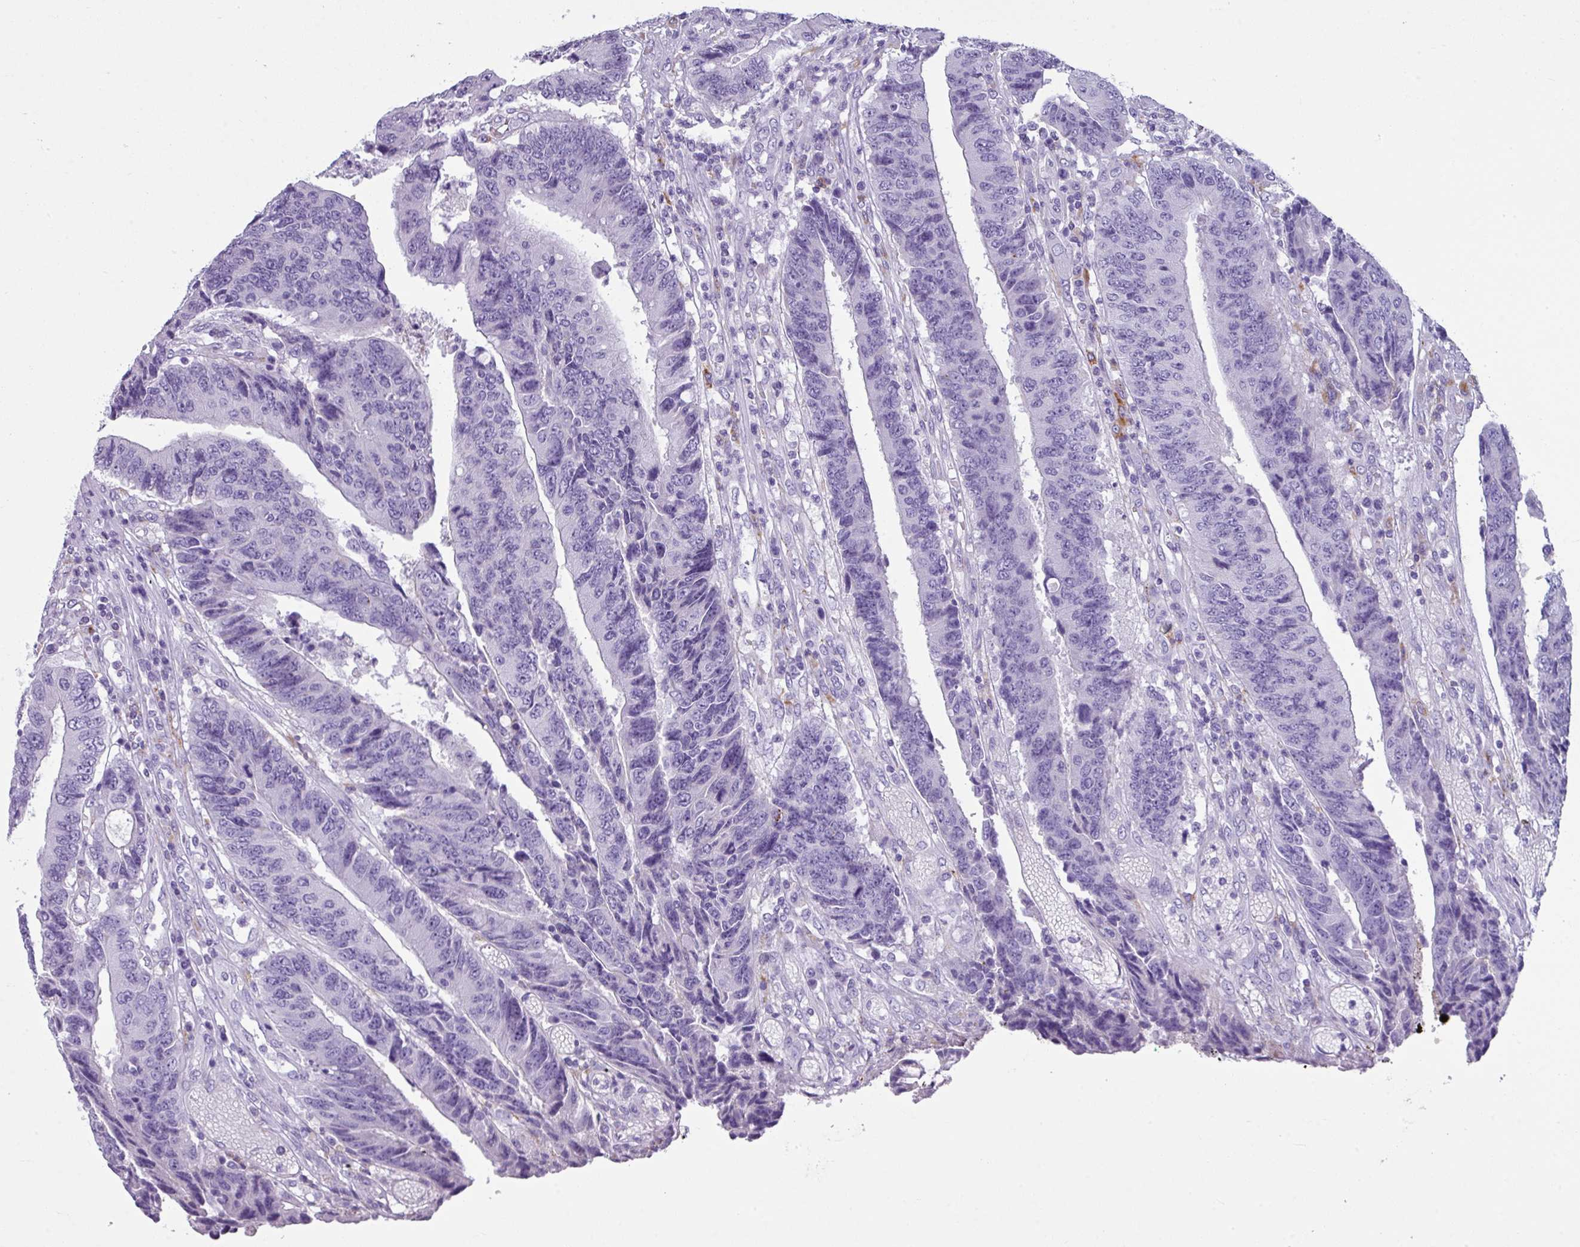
{"staining": {"intensity": "negative", "quantity": "none", "location": "none"}, "tissue": "colorectal cancer", "cell_type": "Tumor cells", "image_type": "cancer", "snomed": [{"axis": "morphology", "description": "Adenocarcinoma, NOS"}, {"axis": "topography", "description": "Rectum"}], "caption": "This is a image of immunohistochemistry staining of colorectal adenocarcinoma, which shows no staining in tumor cells.", "gene": "ZNF568", "patient": {"sex": "male", "age": 84}}